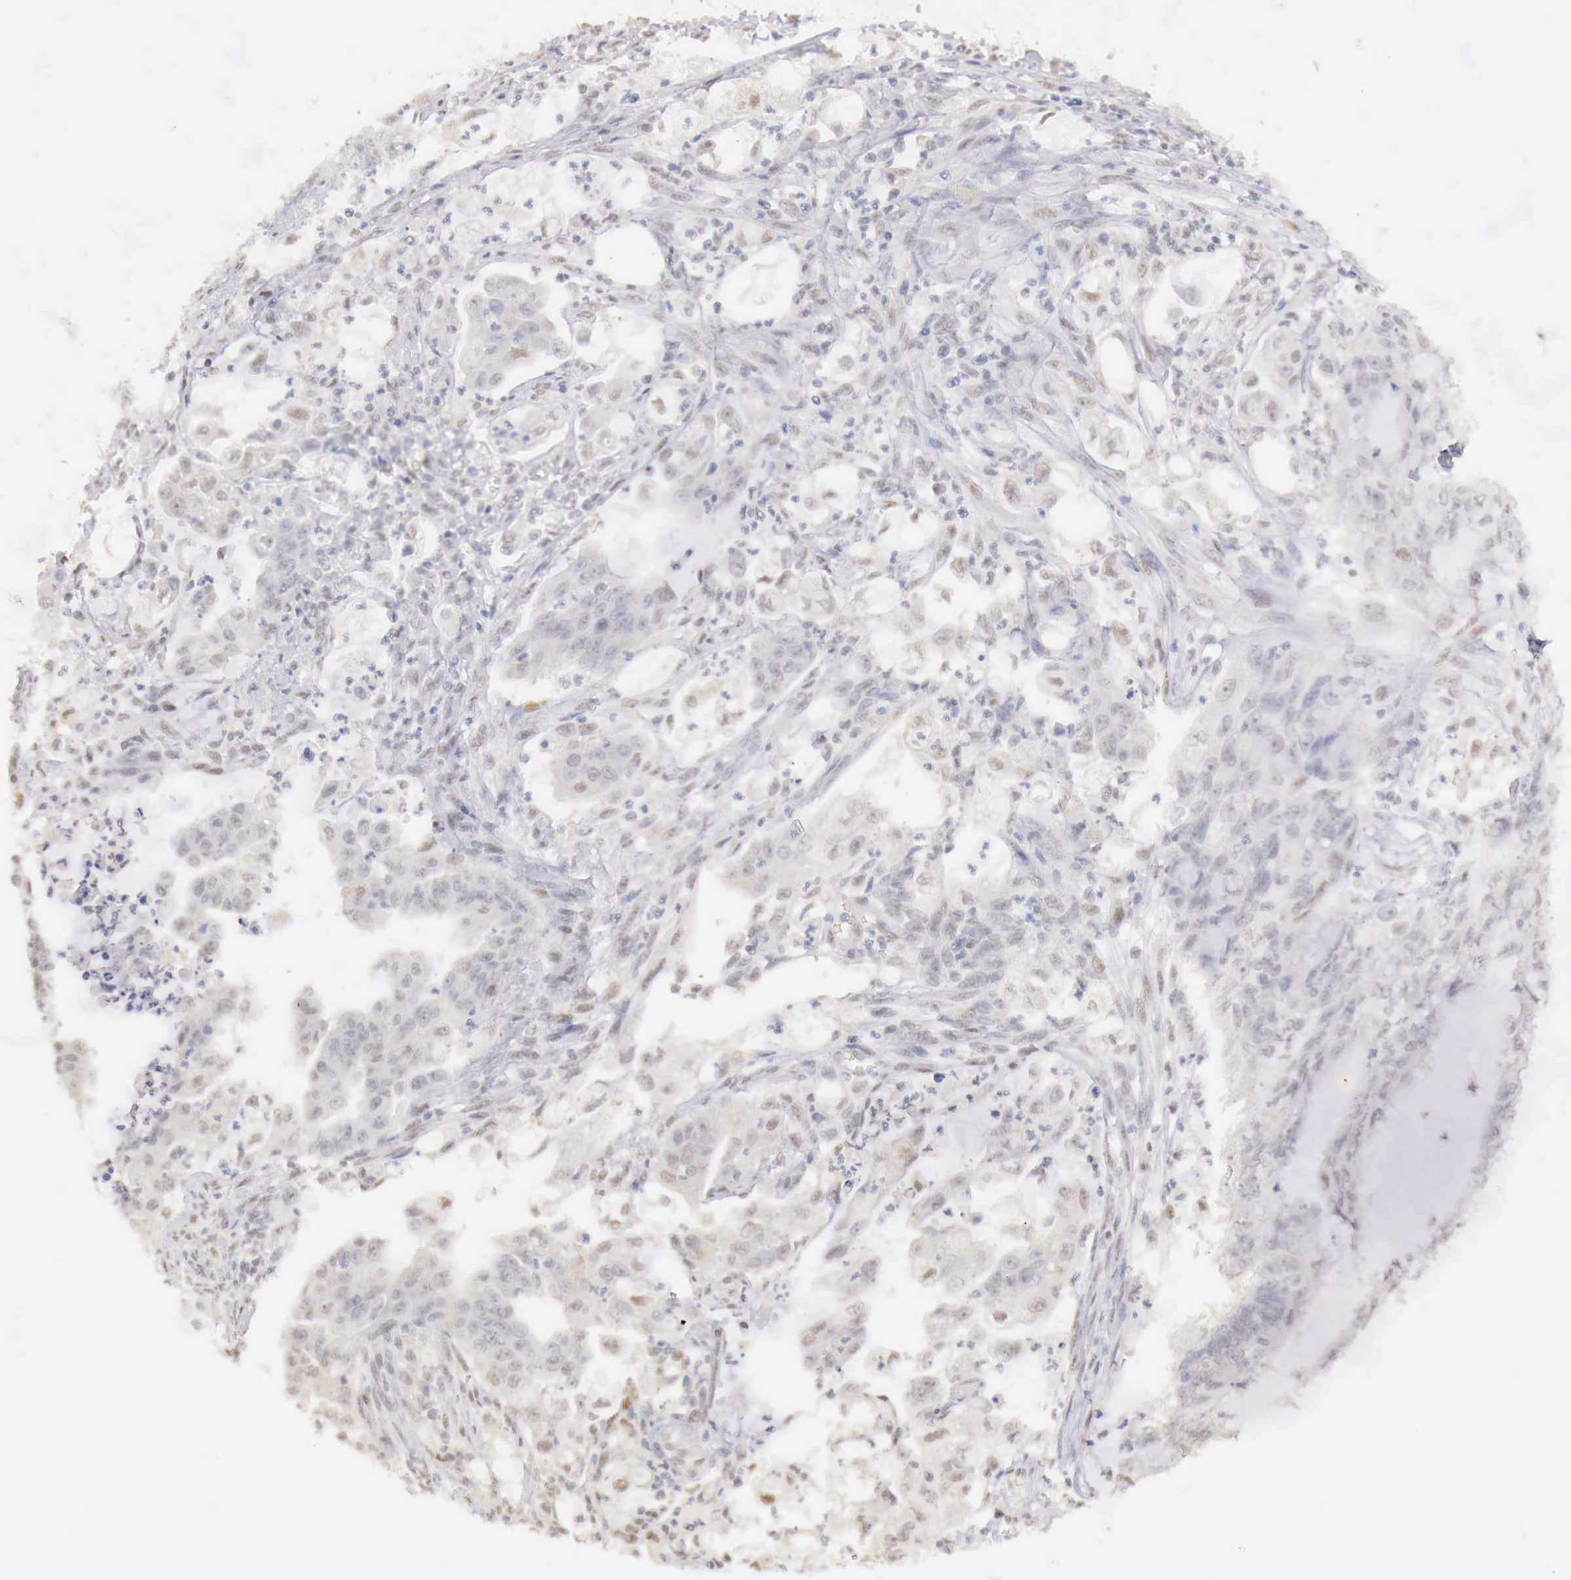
{"staining": {"intensity": "negative", "quantity": "none", "location": "none"}, "tissue": "endometrial cancer", "cell_type": "Tumor cells", "image_type": "cancer", "snomed": [{"axis": "morphology", "description": "Adenocarcinoma, NOS"}, {"axis": "topography", "description": "Endometrium"}], "caption": "Tumor cells show no significant positivity in endometrial adenocarcinoma.", "gene": "UBA1", "patient": {"sex": "female", "age": 75}}